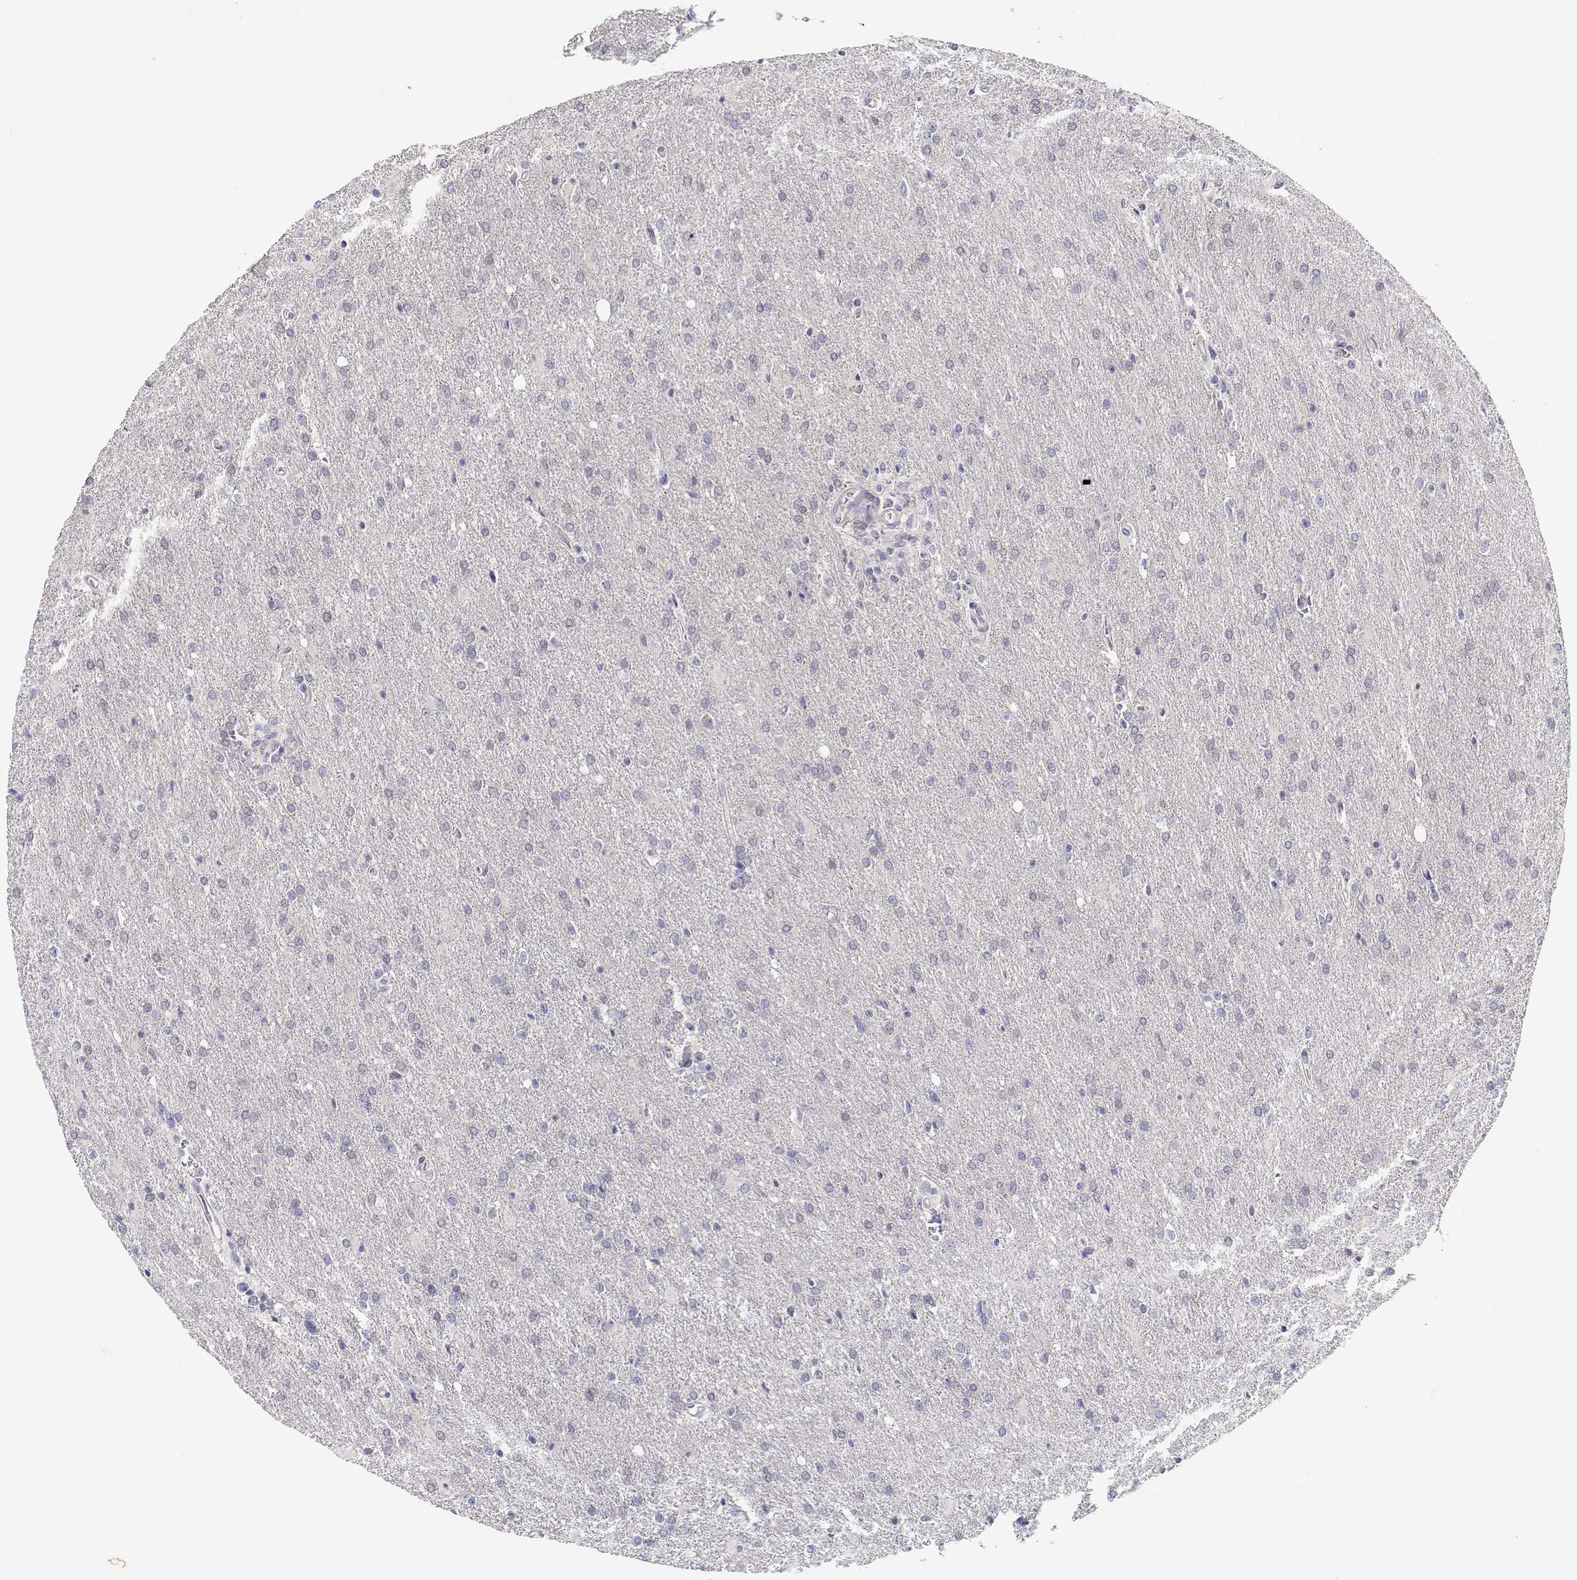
{"staining": {"intensity": "negative", "quantity": "none", "location": "none"}, "tissue": "glioma", "cell_type": "Tumor cells", "image_type": "cancer", "snomed": [{"axis": "morphology", "description": "Glioma, malignant, High grade"}, {"axis": "topography", "description": "Brain"}], "caption": "High power microscopy histopathology image of an IHC micrograph of glioma, revealing no significant positivity in tumor cells.", "gene": "ADA", "patient": {"sex": "male", "age": 68}}